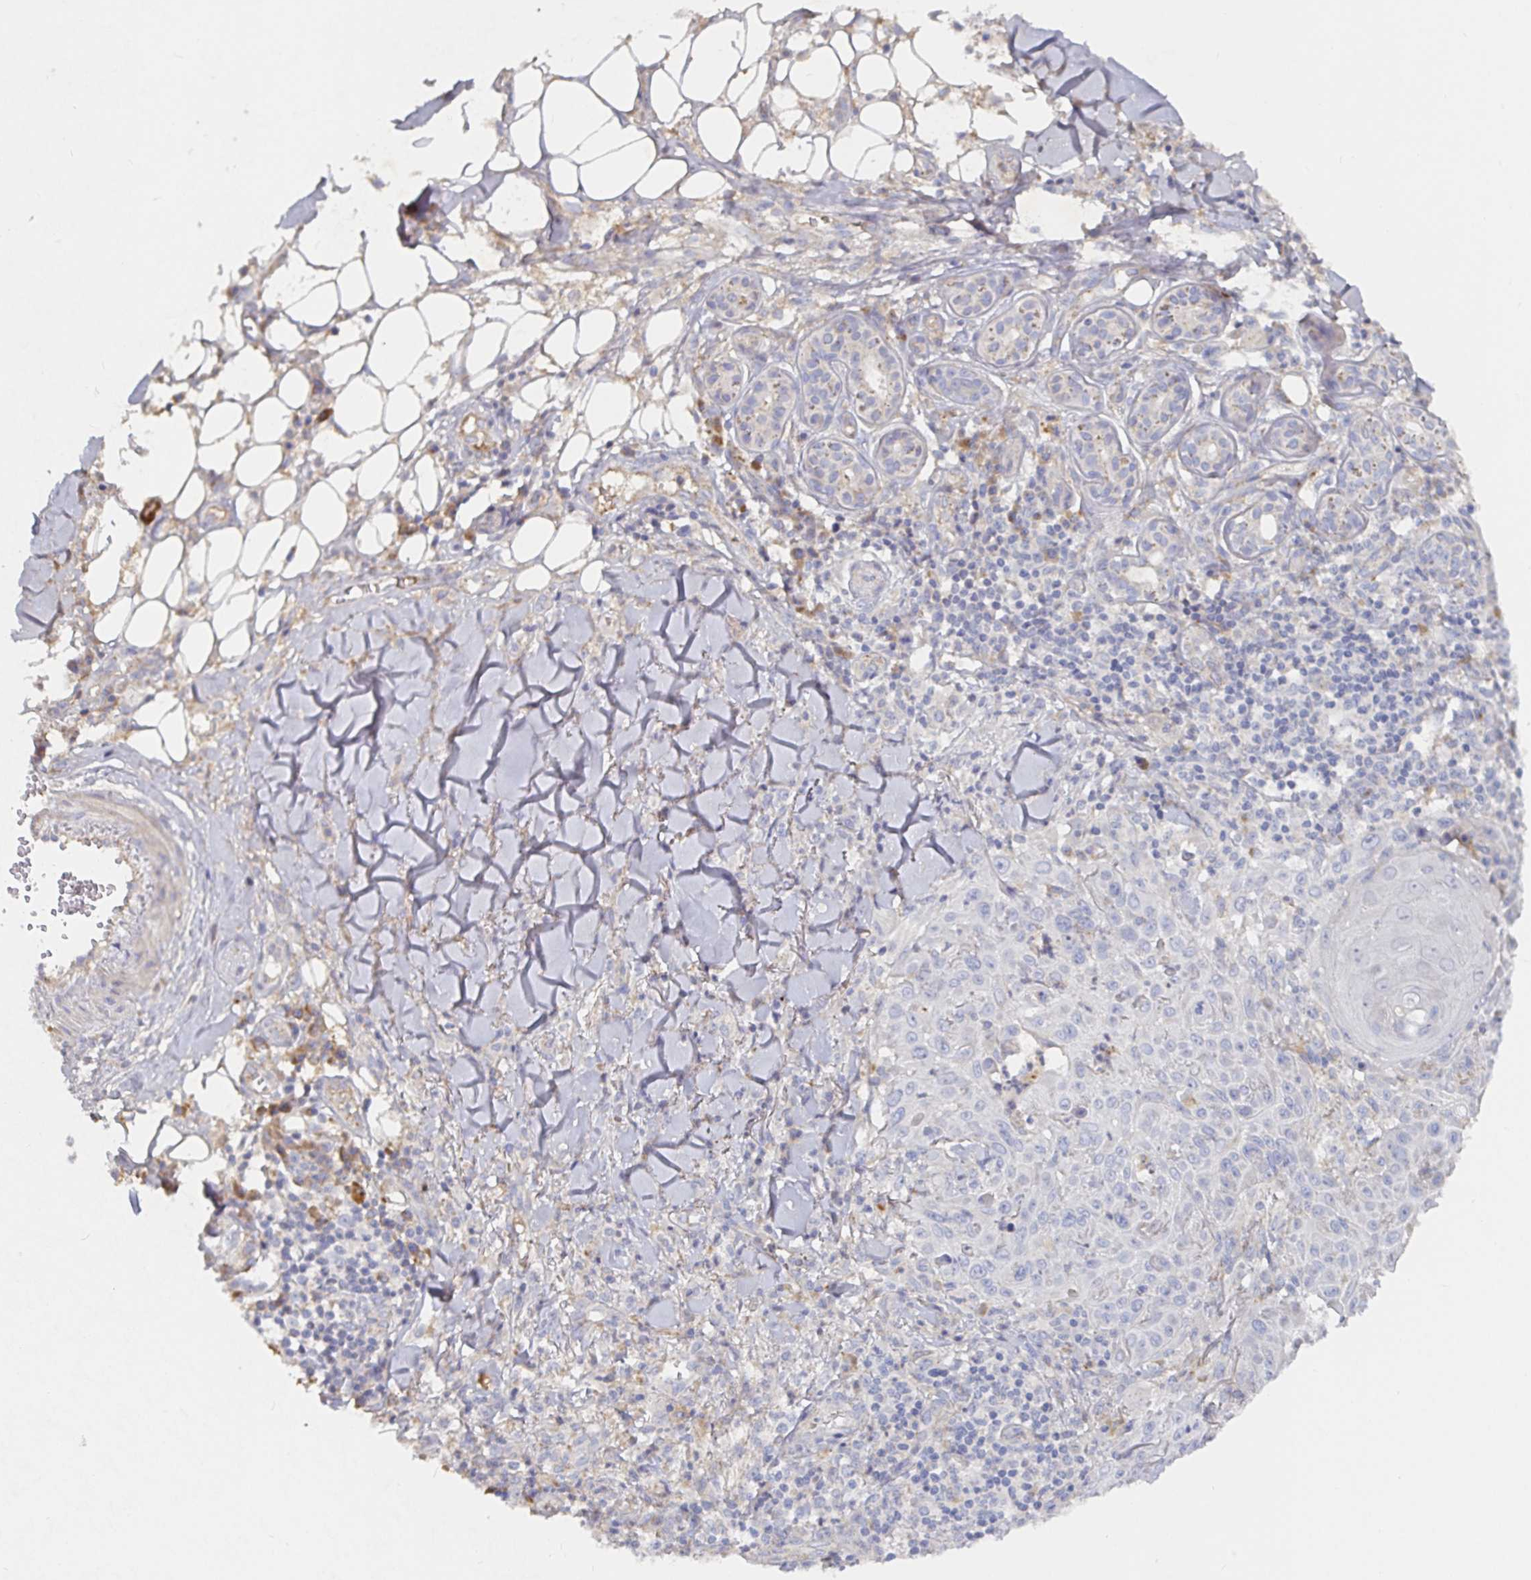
{"staining": {"intensity": "negative", "quantity": "none", "location": "none"}, "tissue": "skin cancer", "cell_type": "Tumor cells", "image_type": "cancer", "snomed": [{"axis": "morphology", "description": "Squamous cell carcinoma, NOS"}, {"axis": "topography", "description": "Skin"}], "caption": "Tumor cells are negative for protein expression in human skin cancer. The staining was performed using DAB to visualize the protein expression in brown, while the nuclei were stained in blue with hematoxylin (Magnification: 20x).", "gene": "IRAK2", "patient": {"sex": "male", "age": 75}}